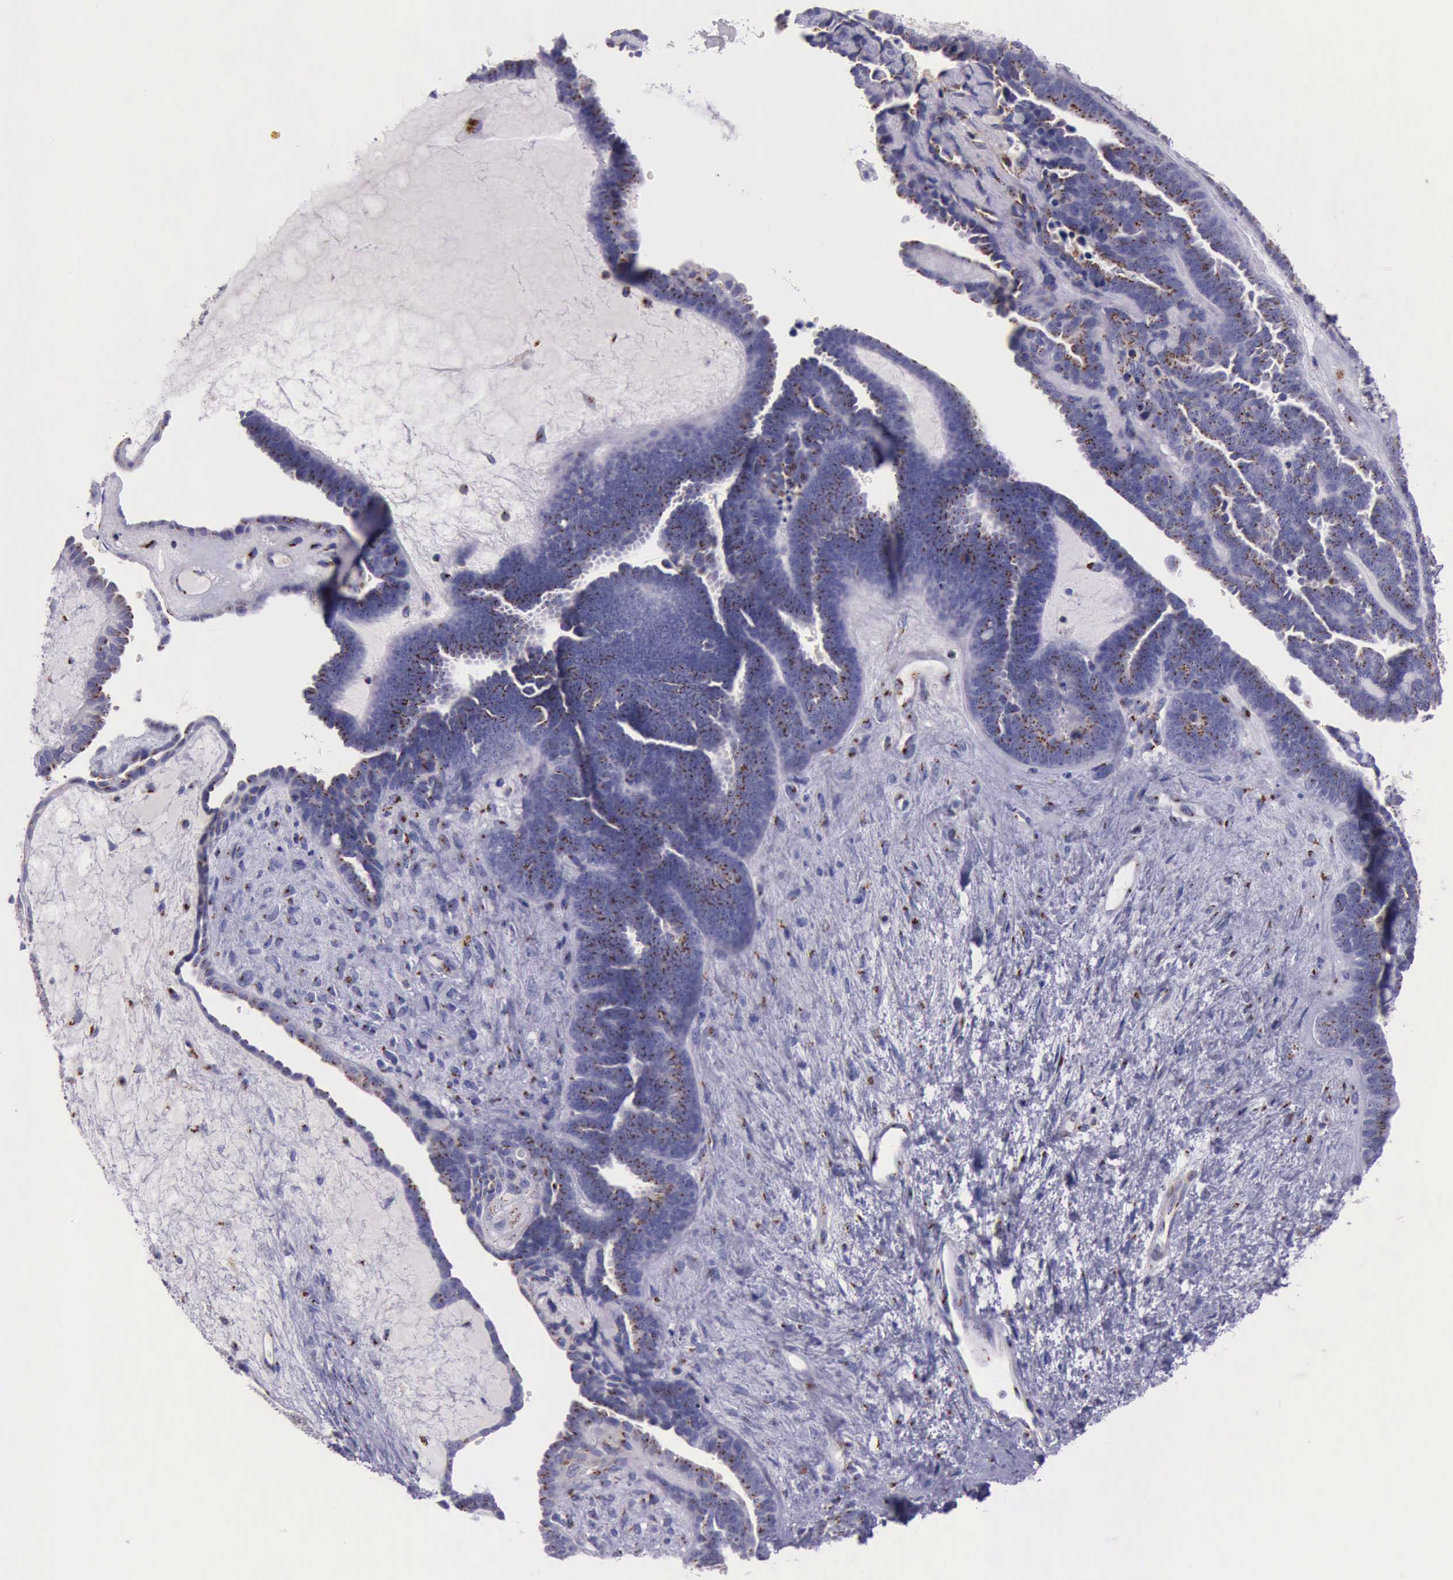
{"staining": {"intensity": "strong", "quantity": ">75%", "location": "cytoplasmic/membranous"}, "tissue": "endometrial cancer", "cell_type": "Tumor cells", "image_type": "cancer", "snomed": [{"axis": "morphology", "description": "Neoplasm, malignant, NOS"}, {"axis": "topography", "description": "Endometrium"}], "caption": "This micrograph demonstrates immunohistochemistry staining of malignant neoplasm (endometrial), with high strong cytoplasmic/membranous staining in about >75% of tumor cells.", "gene": "GOLGA5", "patient": {"sex": "female", "age": 74}}